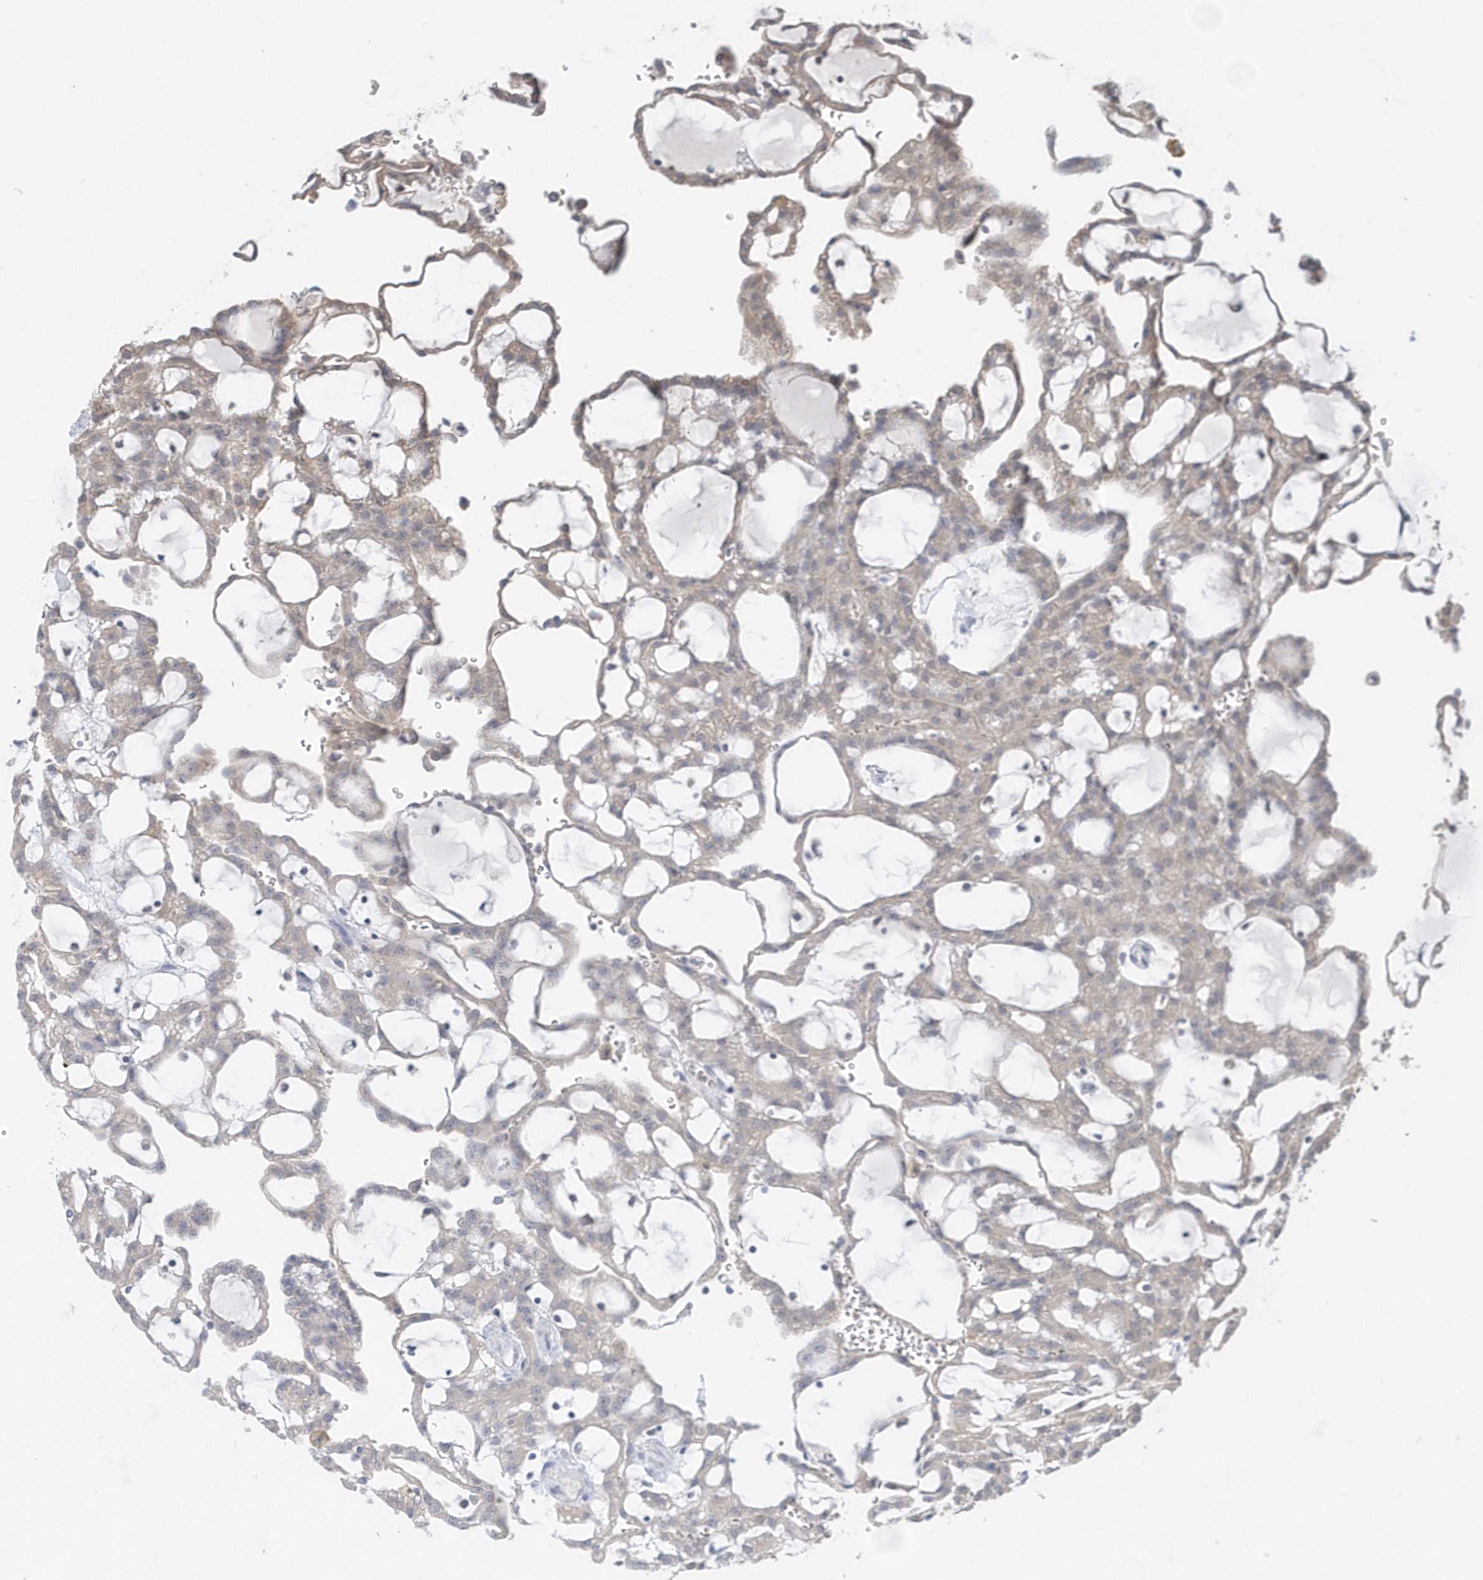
{"staining": {"intensity": "weak", "quantity": ">75%", "location": "cytoplasmic/membranous"}, "tissue": "renal cancer", "cell_type": "Tumor cells", "image_type": "cancer", "snomed": [{"axis": "morphology", "description": "Adenocarcinoma, NOS"}, {"axis": "topography", "description": "Kidney"}], "caption": "Adenocarcinoma (renal) stained for a protein displays weak cytoplasmic/membranous positivity in tumor cells.", "gene": "AKR7A2", "patient": {"sex": "male", "age": 63}}